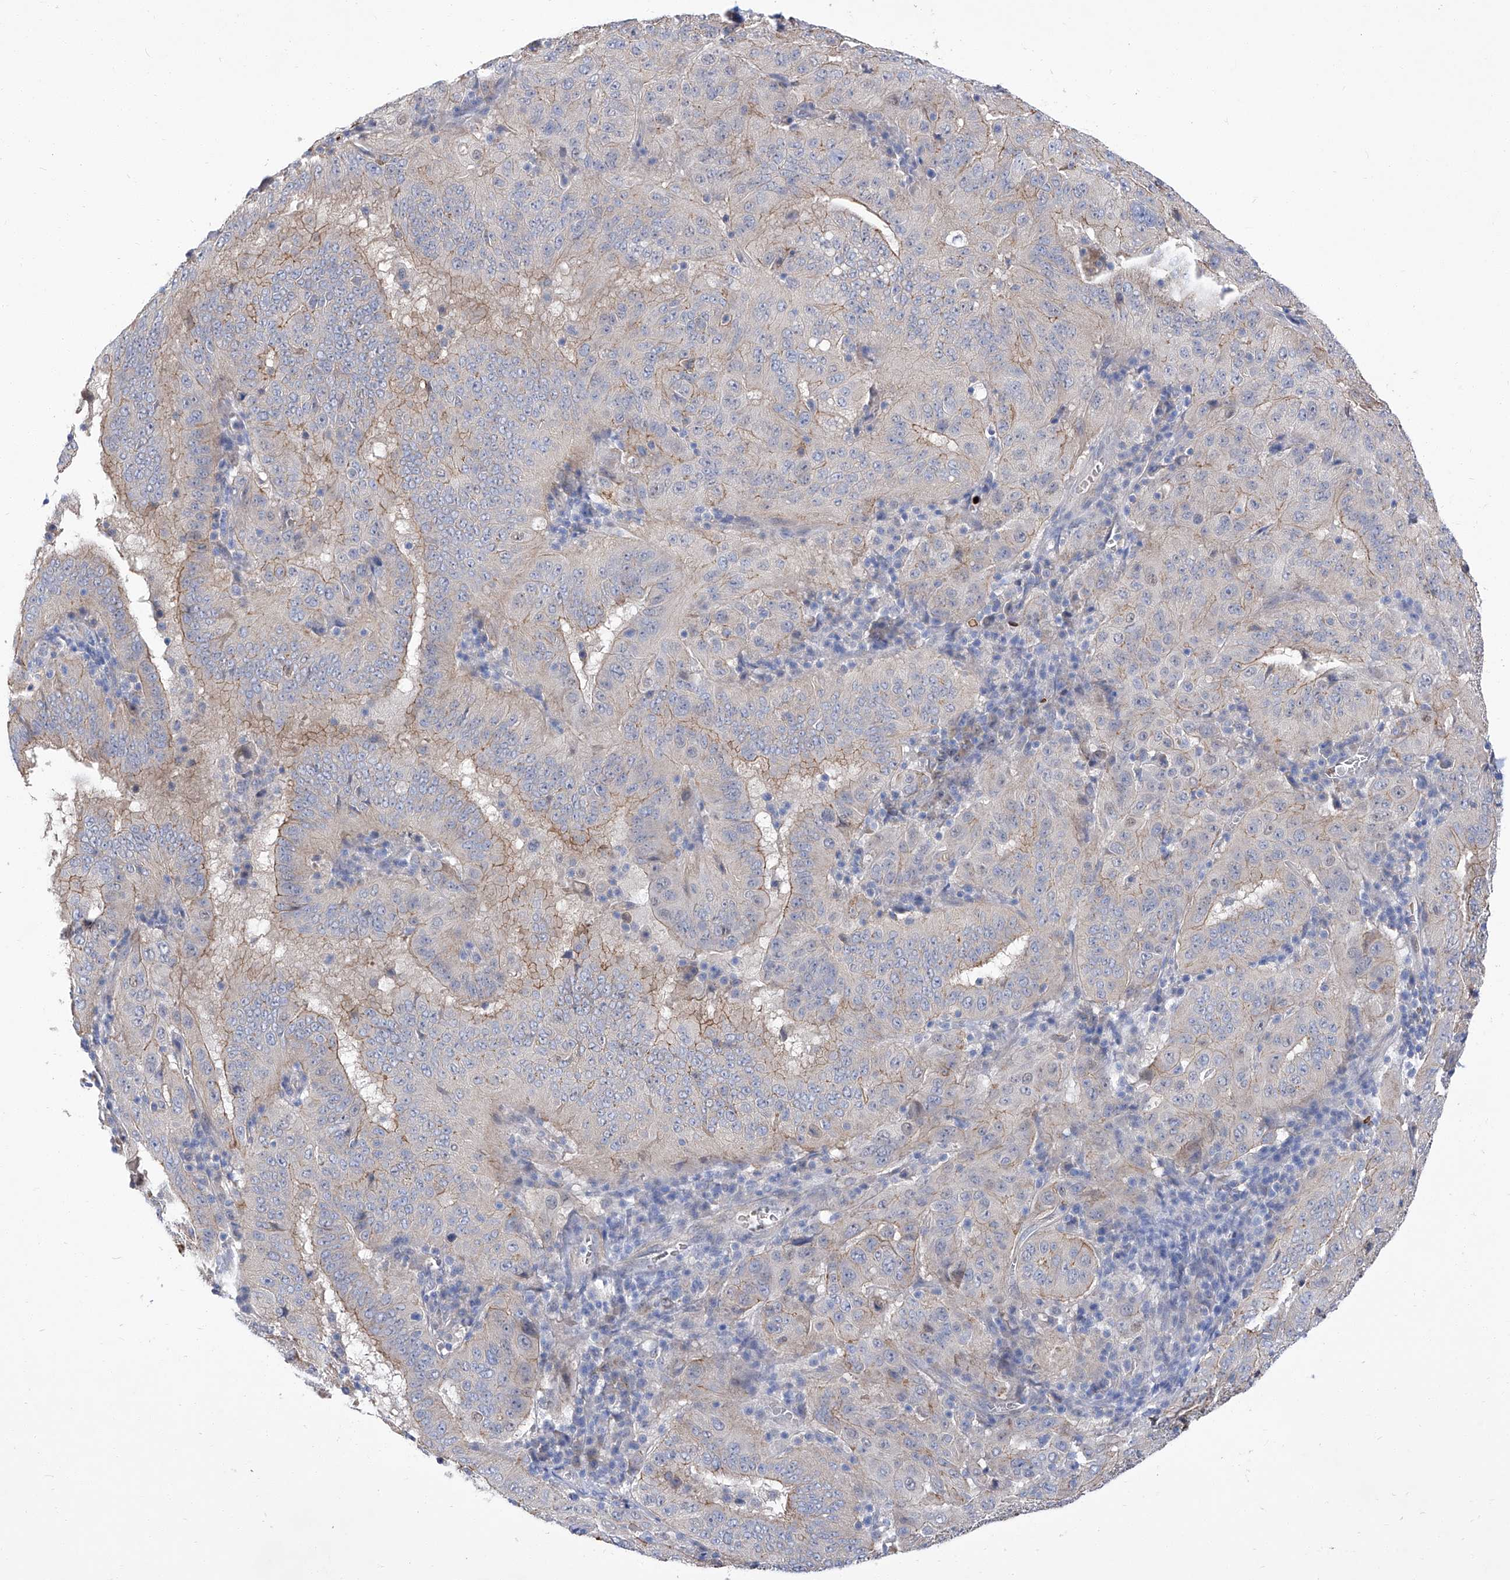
{"staining": {"intensity": "moderate", "quantity": "25%-75%", "location": "cytoplasmic/membranous"}, "tissue": "pancreatic cancer", "cell_type": "Tumor cells", "image_type": "cancer", "snomed": [{"axis": "morphology", "description": "Adenocarcinoma, NOS"}, {"axis": "topography", "description": "Pancreas"}], "caption": "Adenocarcinoma (pancreatic) stained for a protein (brown) demonstrates moderate cytoplasmic/membranous positive expression in about 25%-75% of tumor cells.", "gene": "PARD3", "patient": {"sex": "male", "age": 63}}